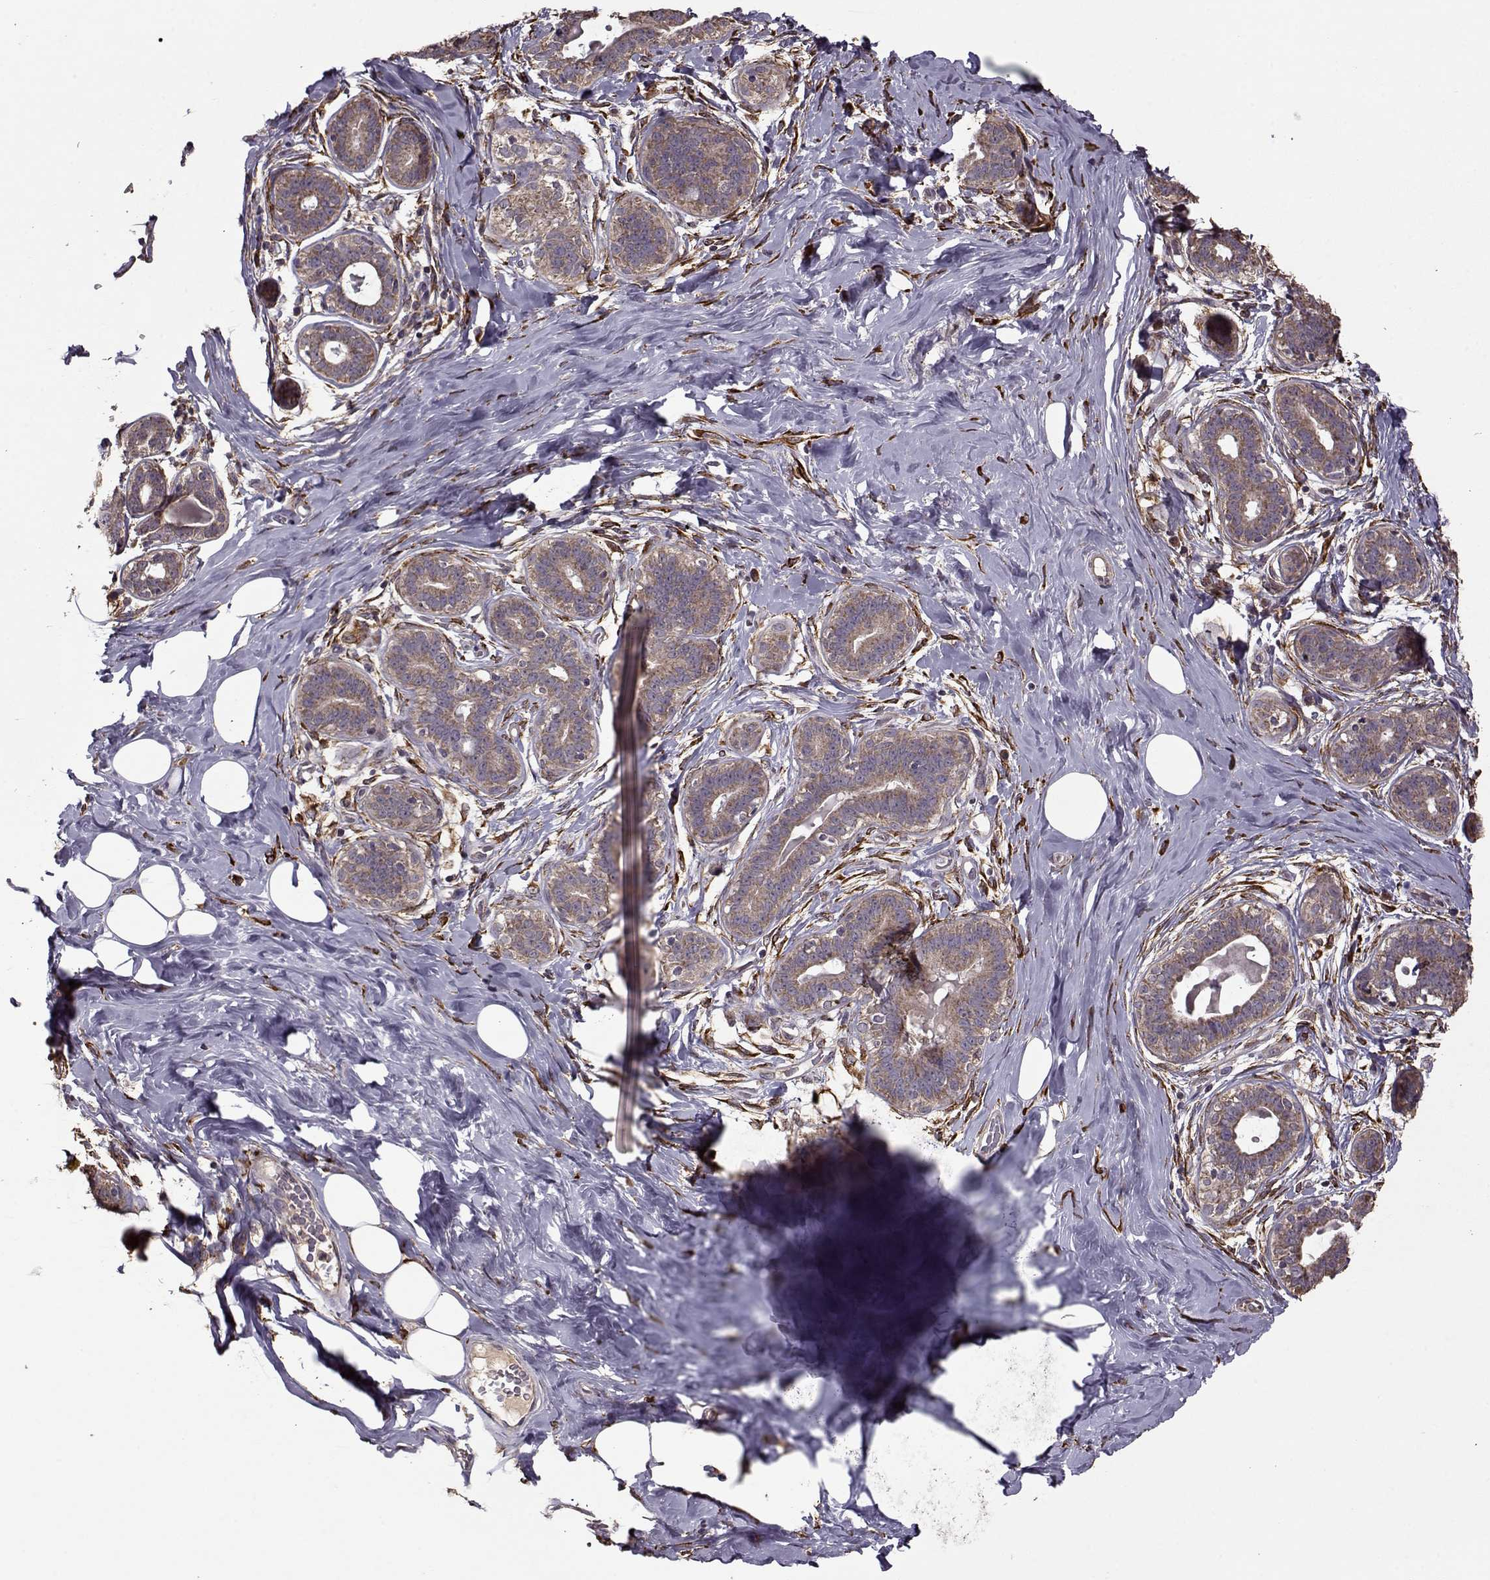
{"staining": {"intensity": "negative", "quantity": "none", "location": "none"}, "tissue": "breast", "cell_type": "Adipocytes", "image_type": "normal", "snomed": [{"axis": "morphology", "description": "Normal tissue, NOS"}, {"axis": "topography", "description": "Skin"}, {"axis": "topography", "description": "Breast"}], "caption": "Immunohistochemistry (IHC) micrograph of unremarkable breast stained for a protein (brown), which reveals no positivity in adipocytes. Nuclei are stained in blue.", "gene": "IMMP1L", "patient": {"sex": "female", "age": 43}}